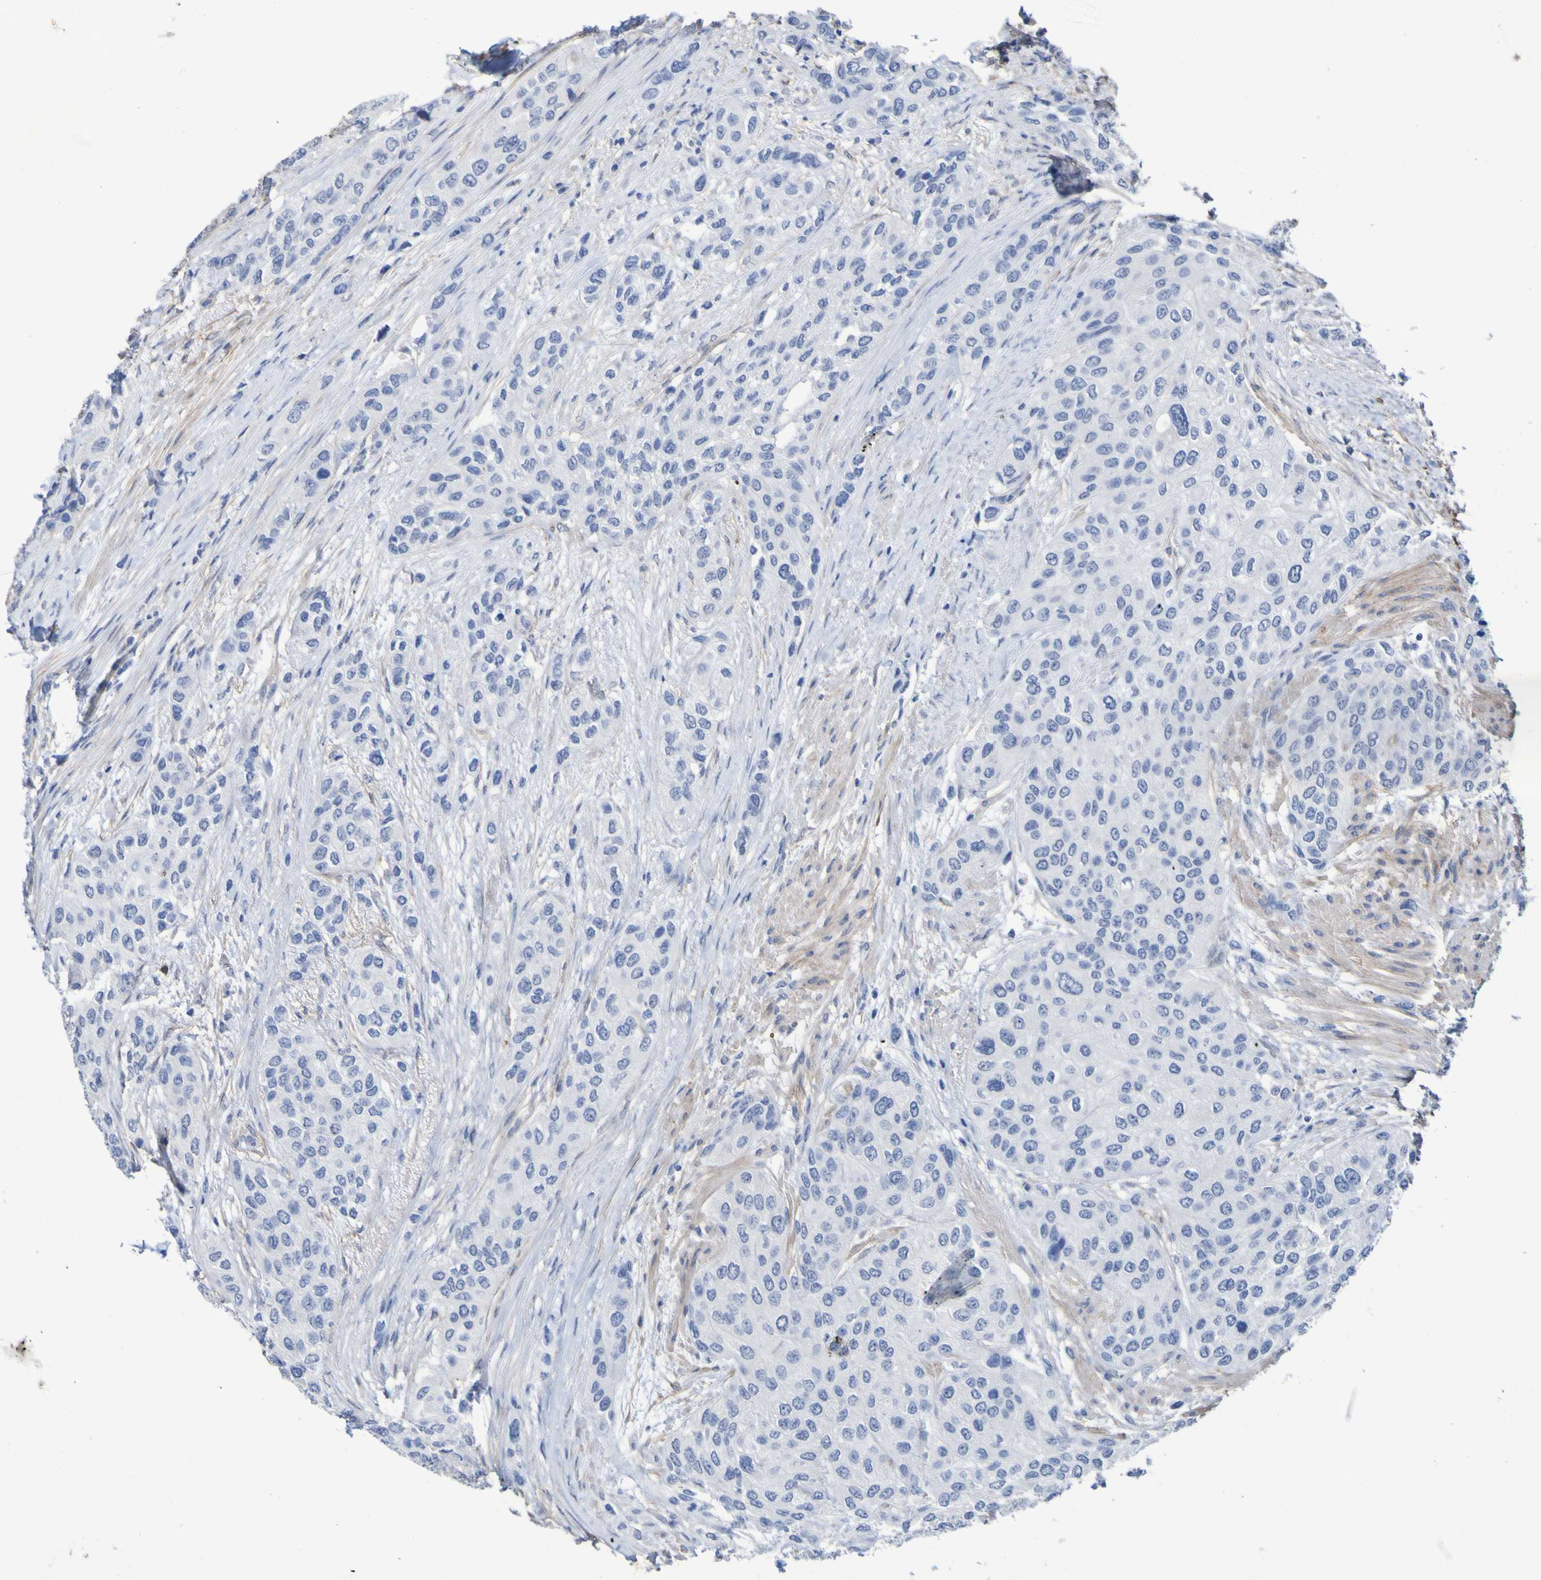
{"staining": {"intensity": "negative", "quantity": "none", "location": "none"}, "tissue": "urothelial cancer", "cell_type": "Tumor cells", "image_type": "cancer", "snomed": [{"axis": "morphology", "description": "Urothelial carcinoma, High grade"}, {"axis": "topography", "description": "Urinary bladder"}], "caption": "High magnification brightfield microscopy of urothelial carcinoma (high-grade) stained with DAB (3,3'-diaminobenzidine) (brown) and counterstained with hematoxylin (blue): tumor cells show no significant positivity.", "gene": "SGCB", "patient": {"sex": "female", "age": 56}}